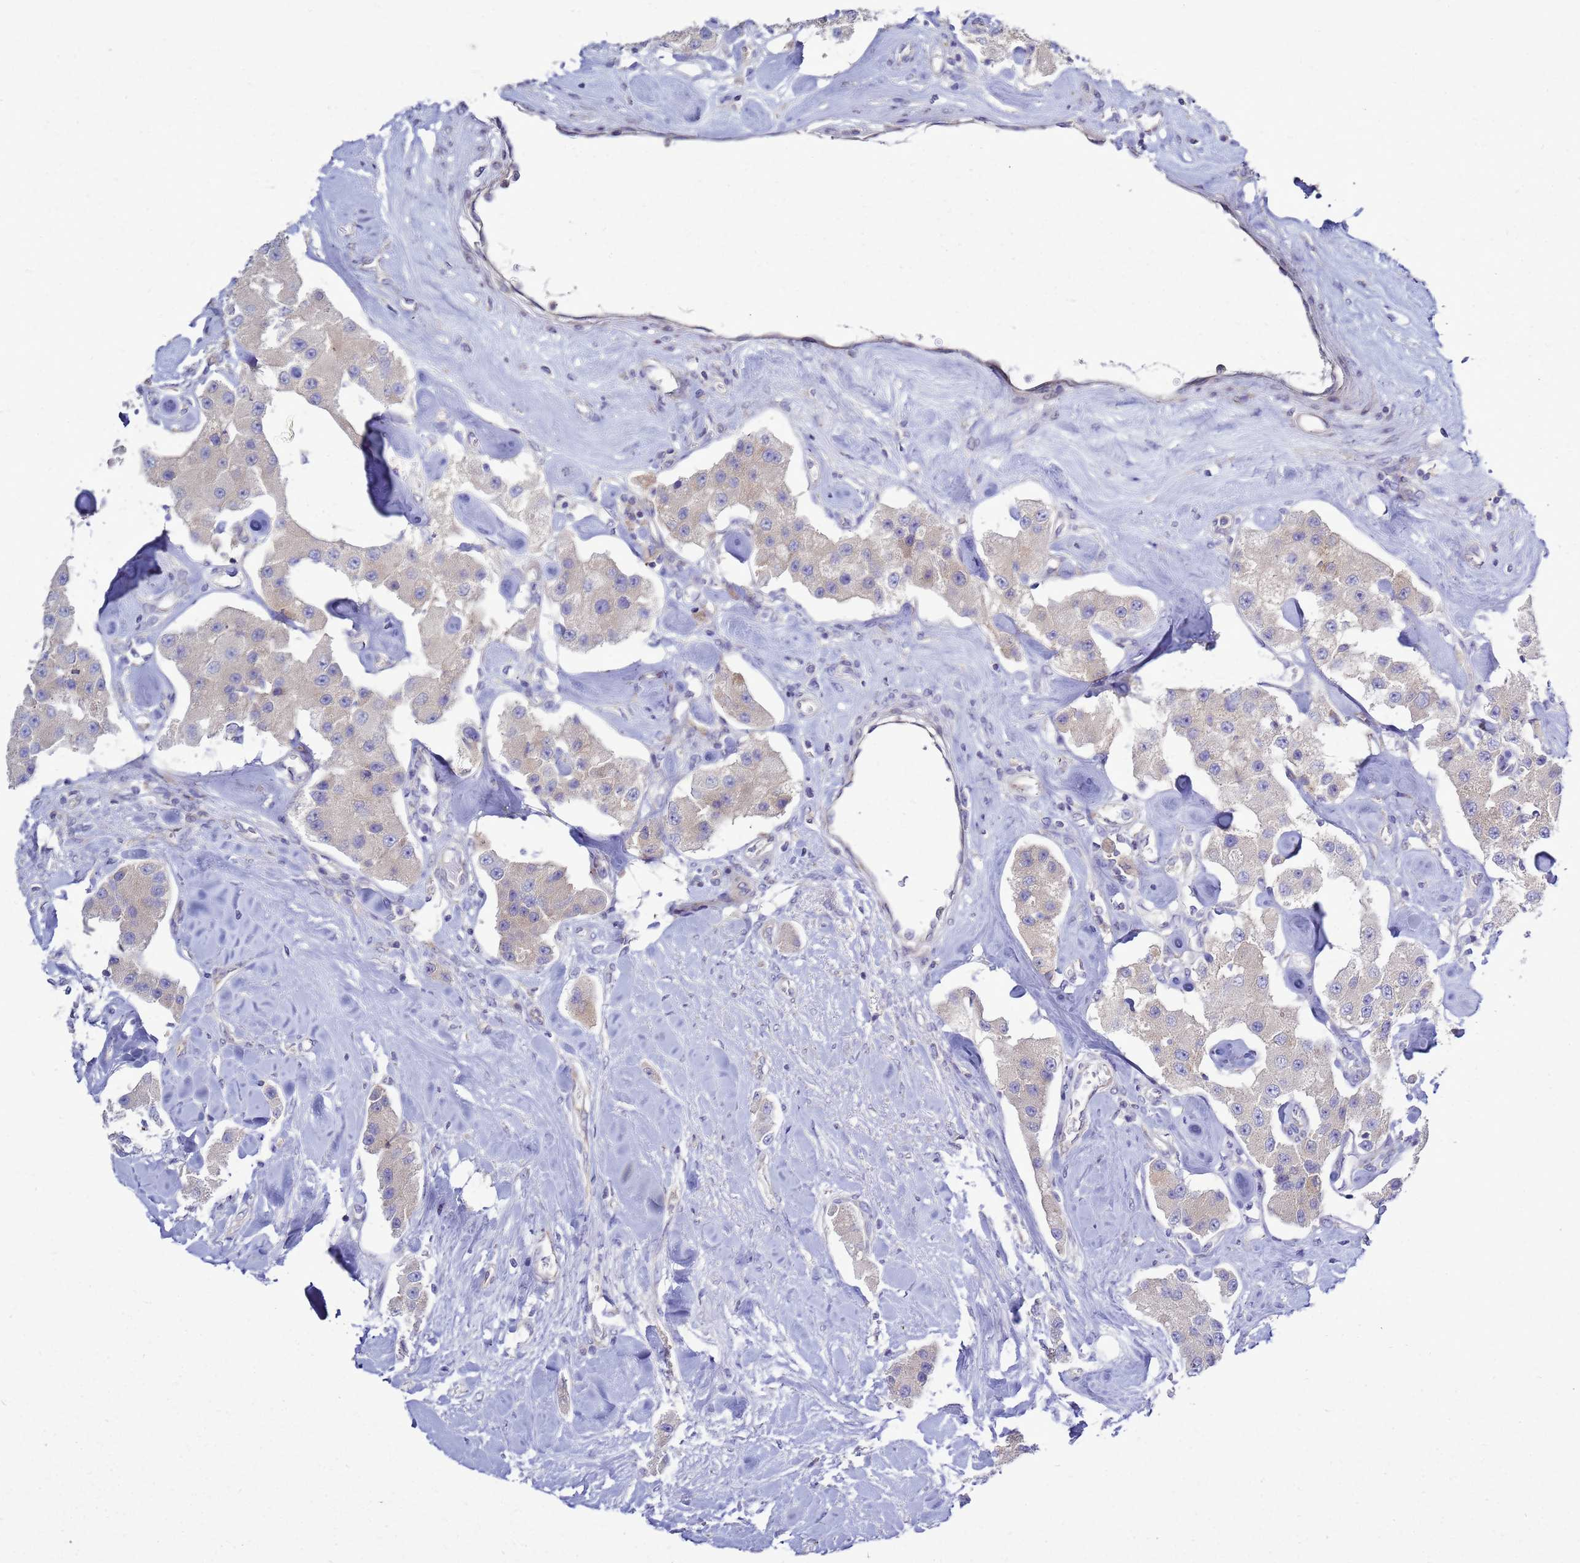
{"staining": {"intensity": "negative", "quantity": "none", "location": "none"}, "tissue": "carcinoid", "cell_type": "Tumor cells", "image_type": "cancer", "snomed": [{"axis": "morphology", "description": "Carcinoid, malignant, NOS"}, {"axis": "topography", "description": "Pancreas"}], "caption": "This photomicrograph is of carcinoid (malignant) stained with immunohistochemistry (IHC) to label a protein in brown with the nuclei are counter-stained blue. There is no expression in tumor cells.", "gene": "MON1B", "patient": {"sex": "male", "age": 41}}